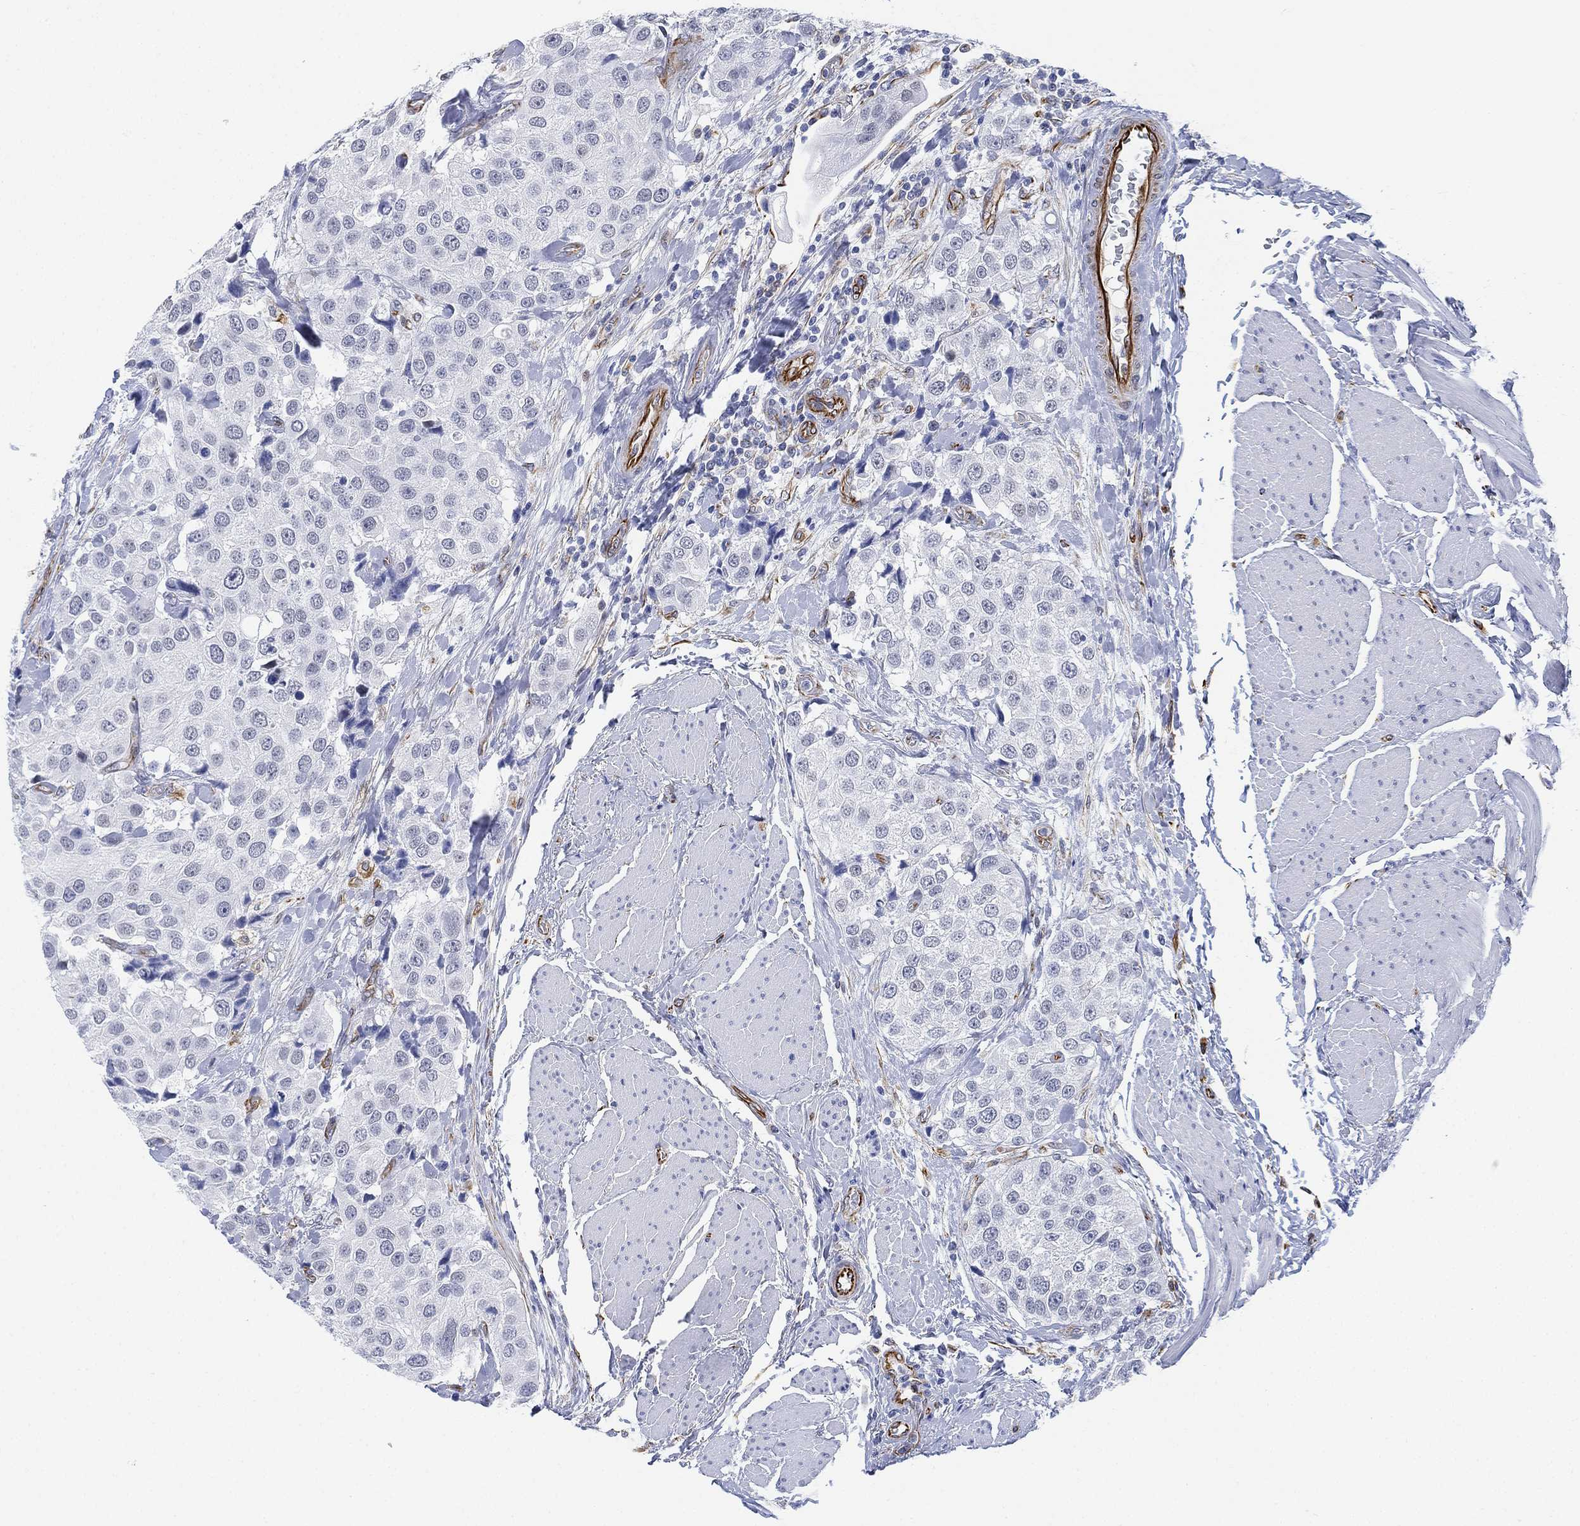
{"staining": {"intensity": "negative", "quantity": "none", "location": "none"}, "tissue": "urothelial cancer", "cell_type": "Tumor cells", "image_type": "cancer", "snomed": [{"axis": "morphology", "description": "Urothelial carcinoma, High grade"}, {"axis": "topography", "description": "Urinary bladder"}], "caption": "There is no significant staining in tumor cells of urothelial cancer.", "gene": "PSKH2", "patient": {"sex": "female", "age": 64}}